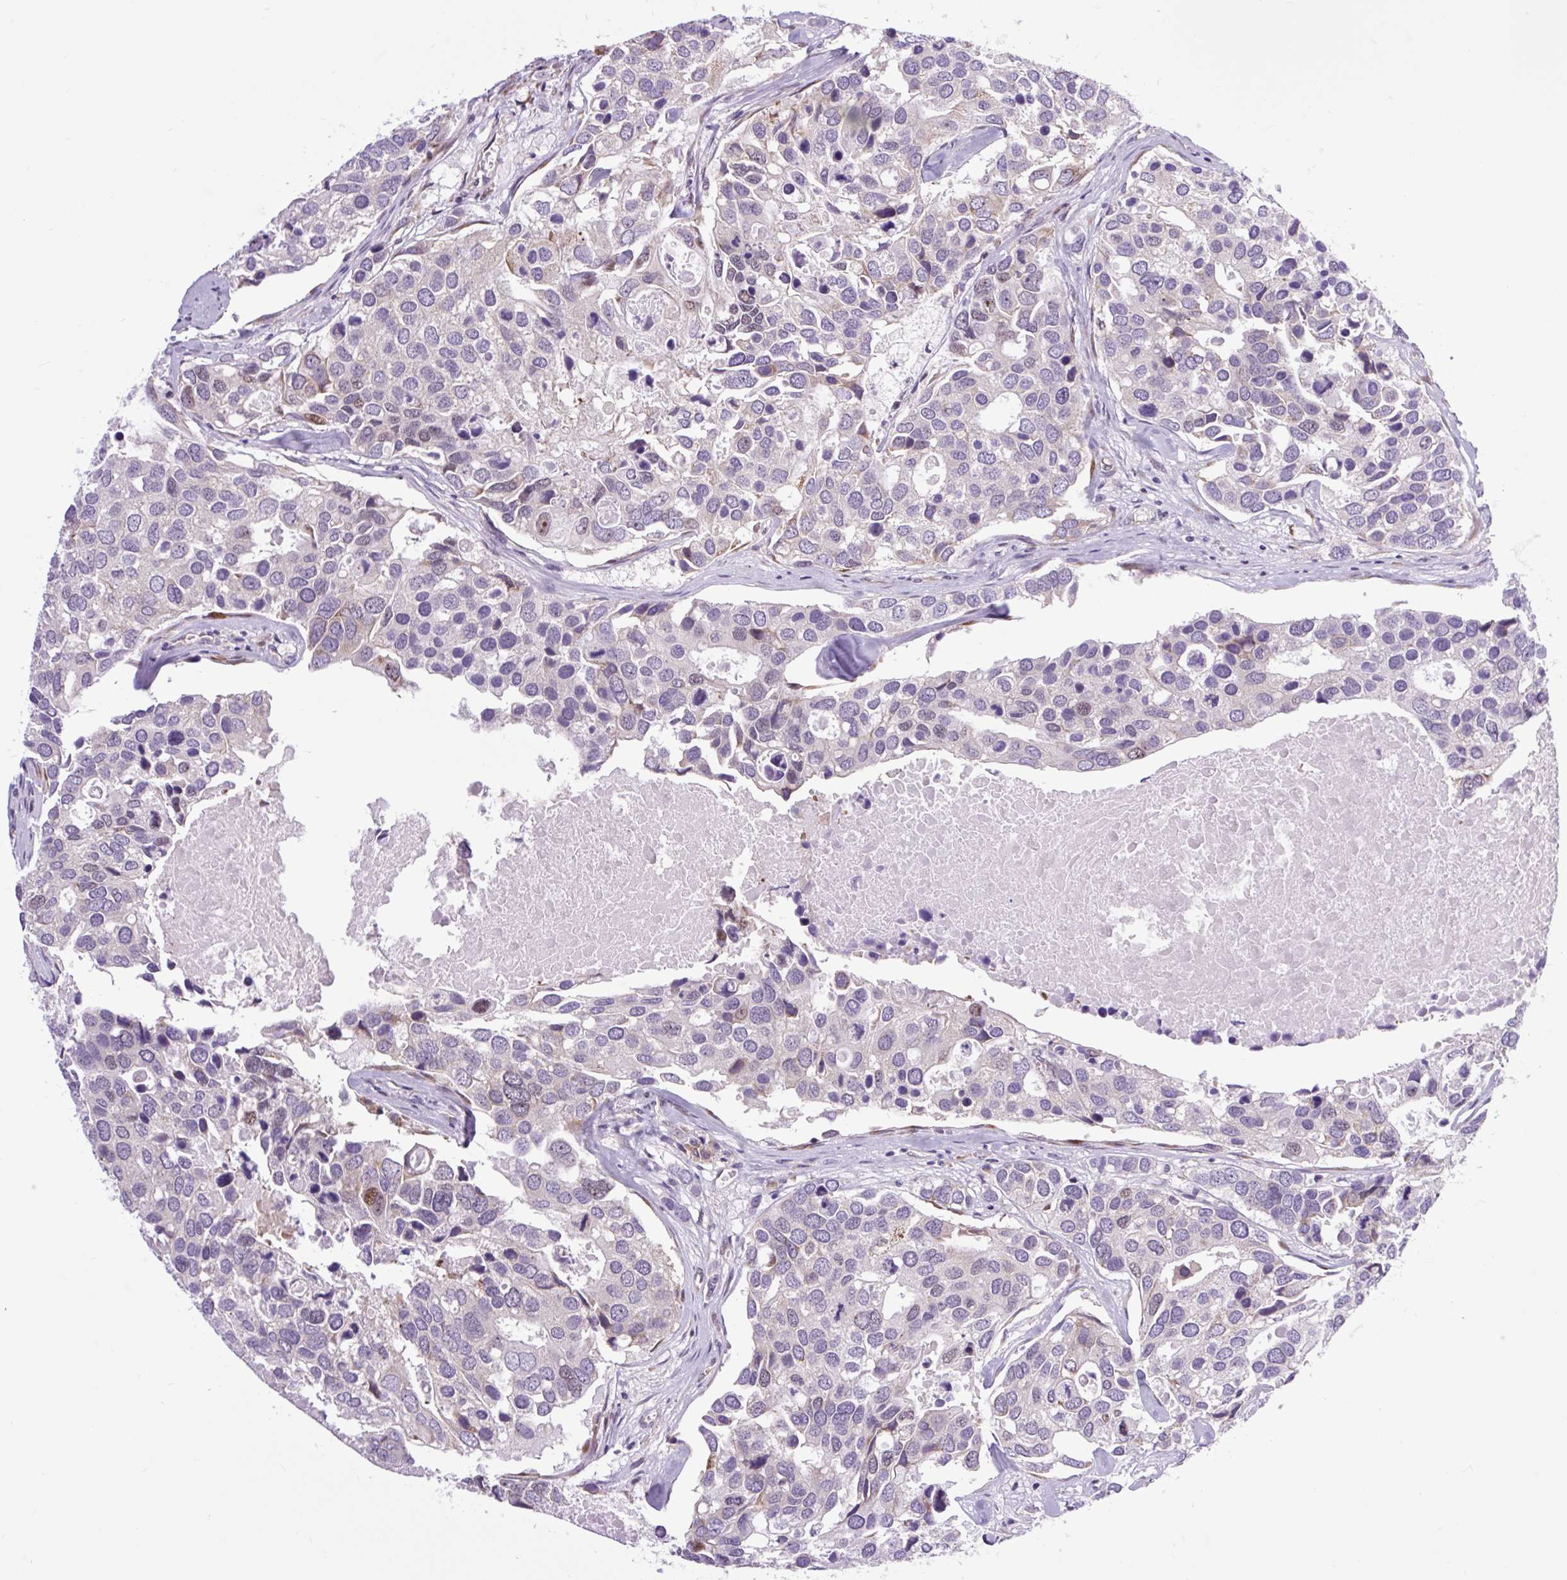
{"staining": {"intensity": "weak", "quantity": "<25%", "location": "nuclear"}, "tissue": "breast cancer", "cell_type": "Tumor cells", "image_type": "cancer", "snomed": [{"axis": "morphology", "description": "Duct carcinoma"}, {"axis": "topography", "description": "Breast"}], "caption": "Immunohistochemistry (IHC) photomicrograph of human intraductal carcinoma (breast) stained for a protein (brown), which exhibits no staining in tumor cells. The staining is performed using DAB (3,3'-diaminobenzidine) brown chromogen with nuclei counter-stained in using hematoxylin.", "gene": "CLK2", "patient": {"sex": "female", "age": 83}}